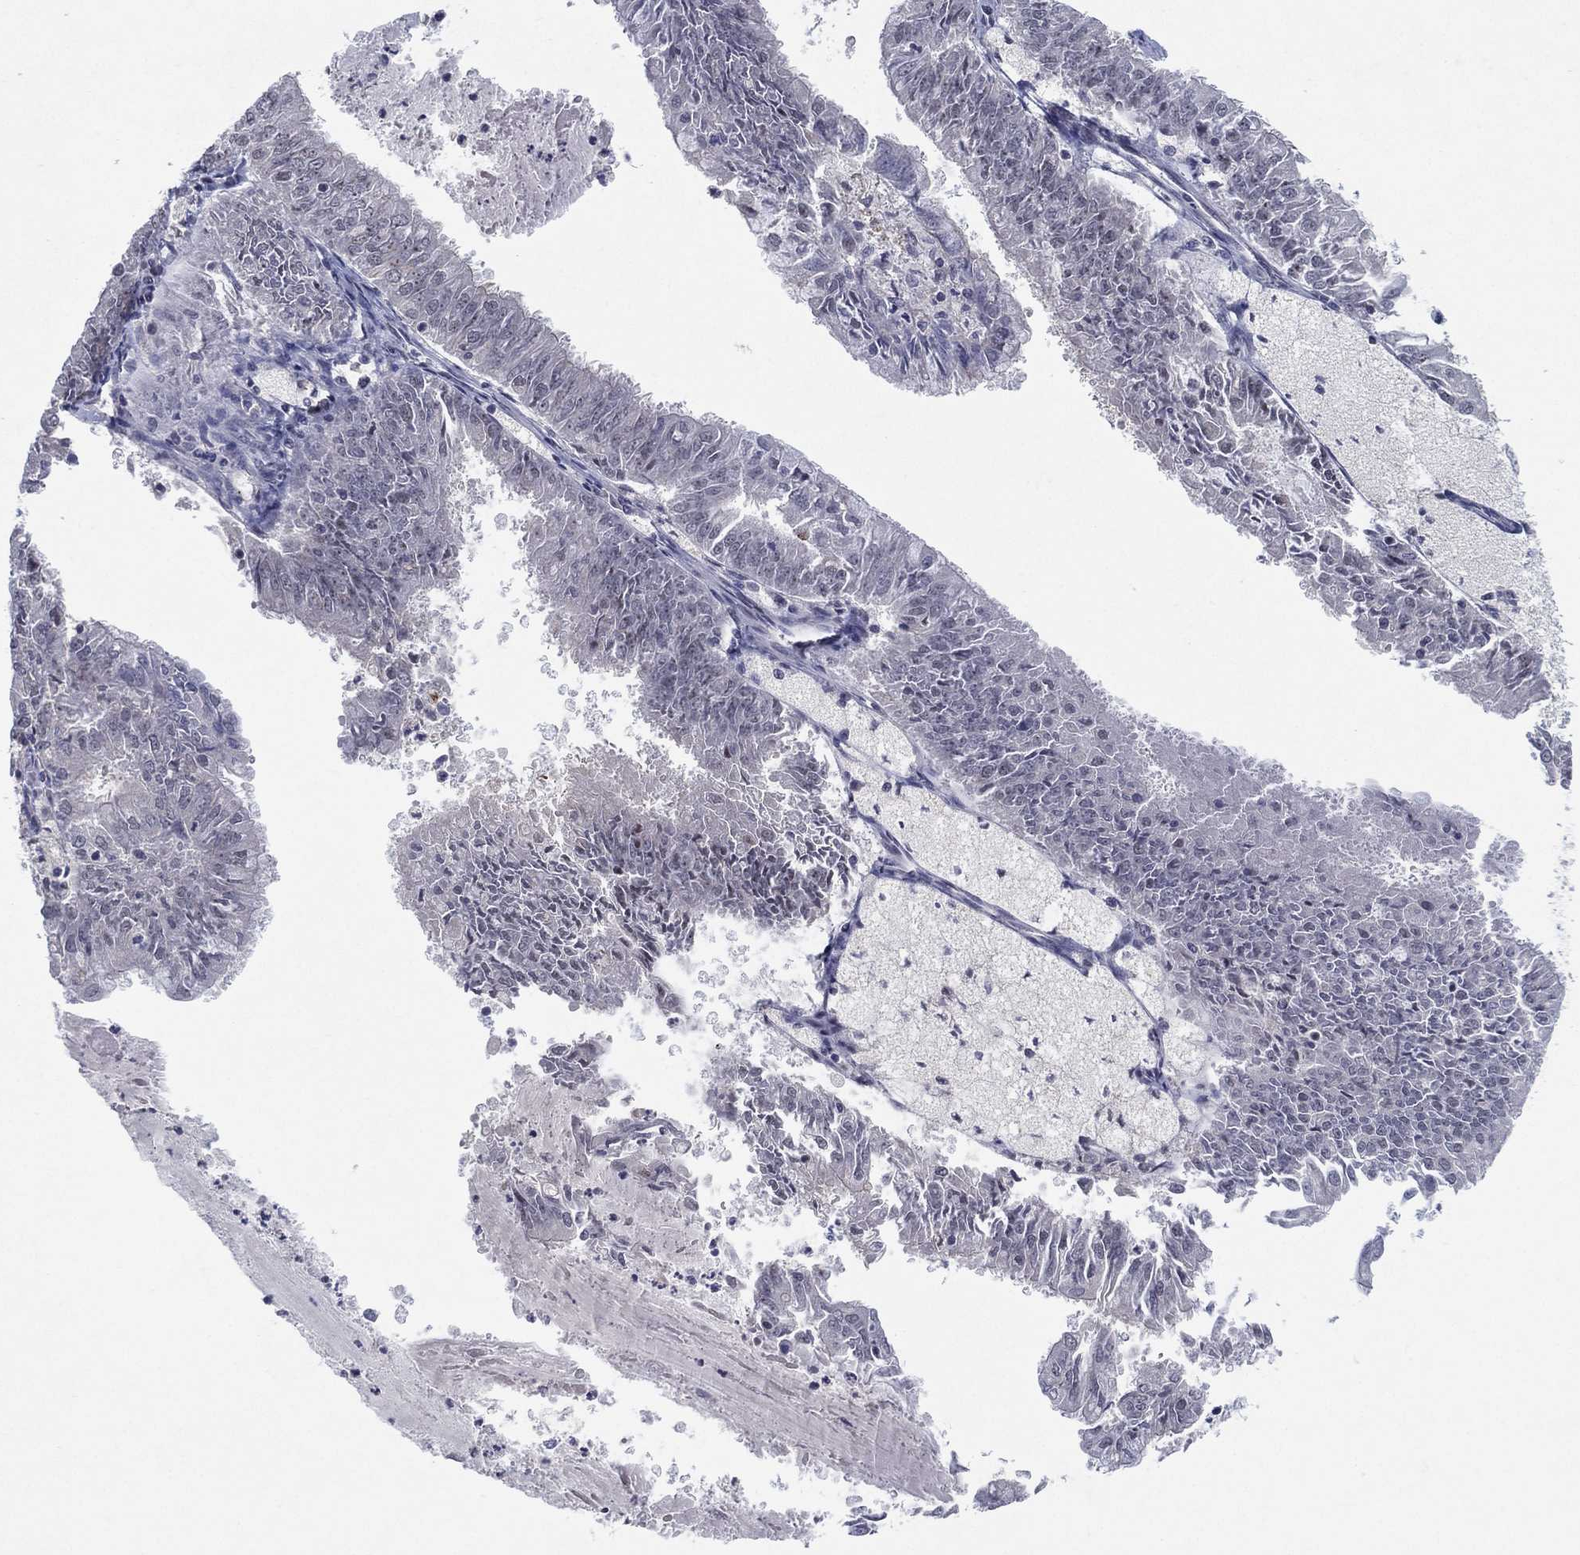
{"staining": {"intensity": "negative", "quantity": "none", "location": "none"}, "tissue": "endometrial cancer", "cell_type": "Tumor cells", "image_type": "cancer", "snomed": [{"axis": "morphology", "description": "Adenocarcinoma, NOS"}, {"axis": "topography", "description": "Endometrium"}], "caption": "Immunohistochemistry of human adenocarcinoma (endometrial) demonstrates no staining in tumor cells.", "gene": "DGCR8", "patient": {"sex": "female", "age": 57}}